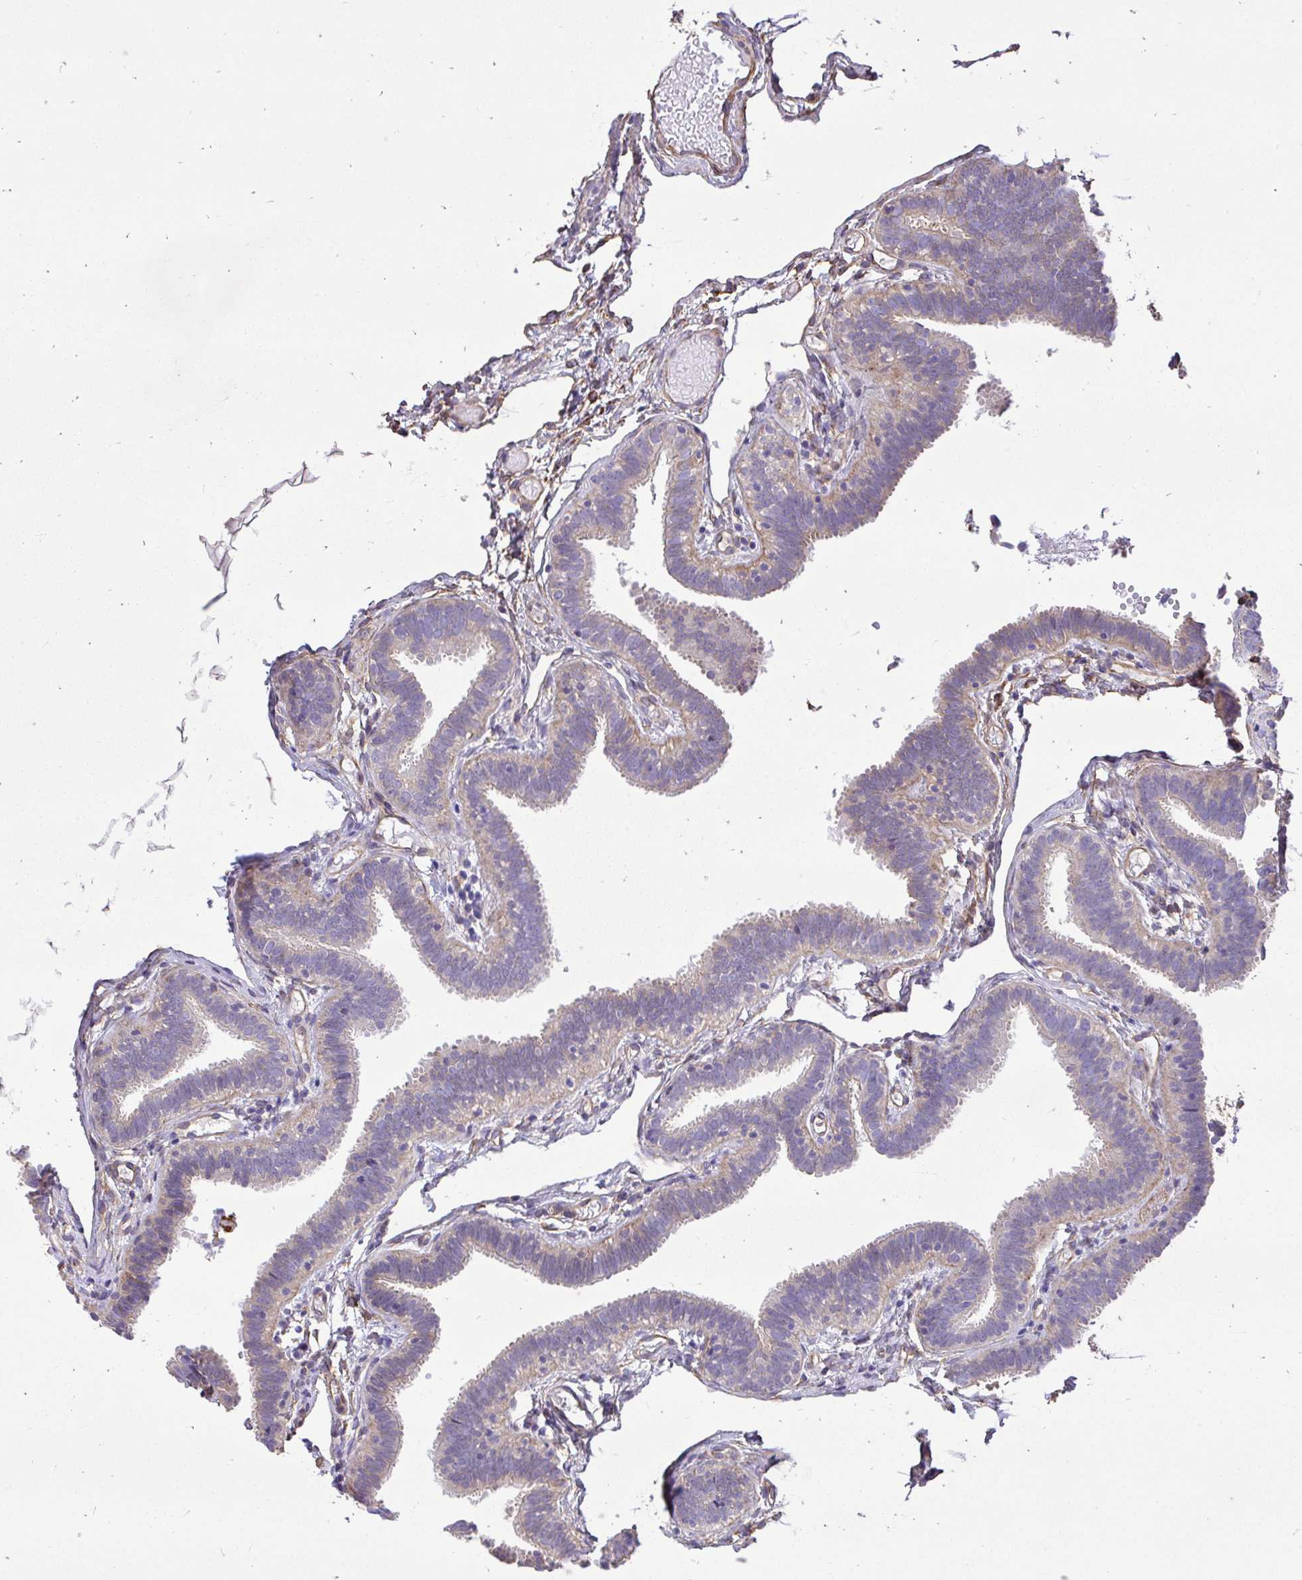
{"staining": {"intensity": "moderate", "quantity": "<25%", "location": "cytoplasmic/membranous"}, "tissue": "fallopian tube", "cell_type": "Glandular cells", "image_type": "normal", "snomed": [{"axis": "morphology", "description": "Normal tissue, NOS"}, {"axis": "topography", "description": "Fallopian tube"}], "caption": "Immunohistochemistry (IHC) of normal fallopian tube exhibits low levels of moderate cytoplasmic/membranous staining in approximately <25% of glandular cells.", "gene": "PTPRK", "patient": {"sex": "female", "age": 37}}